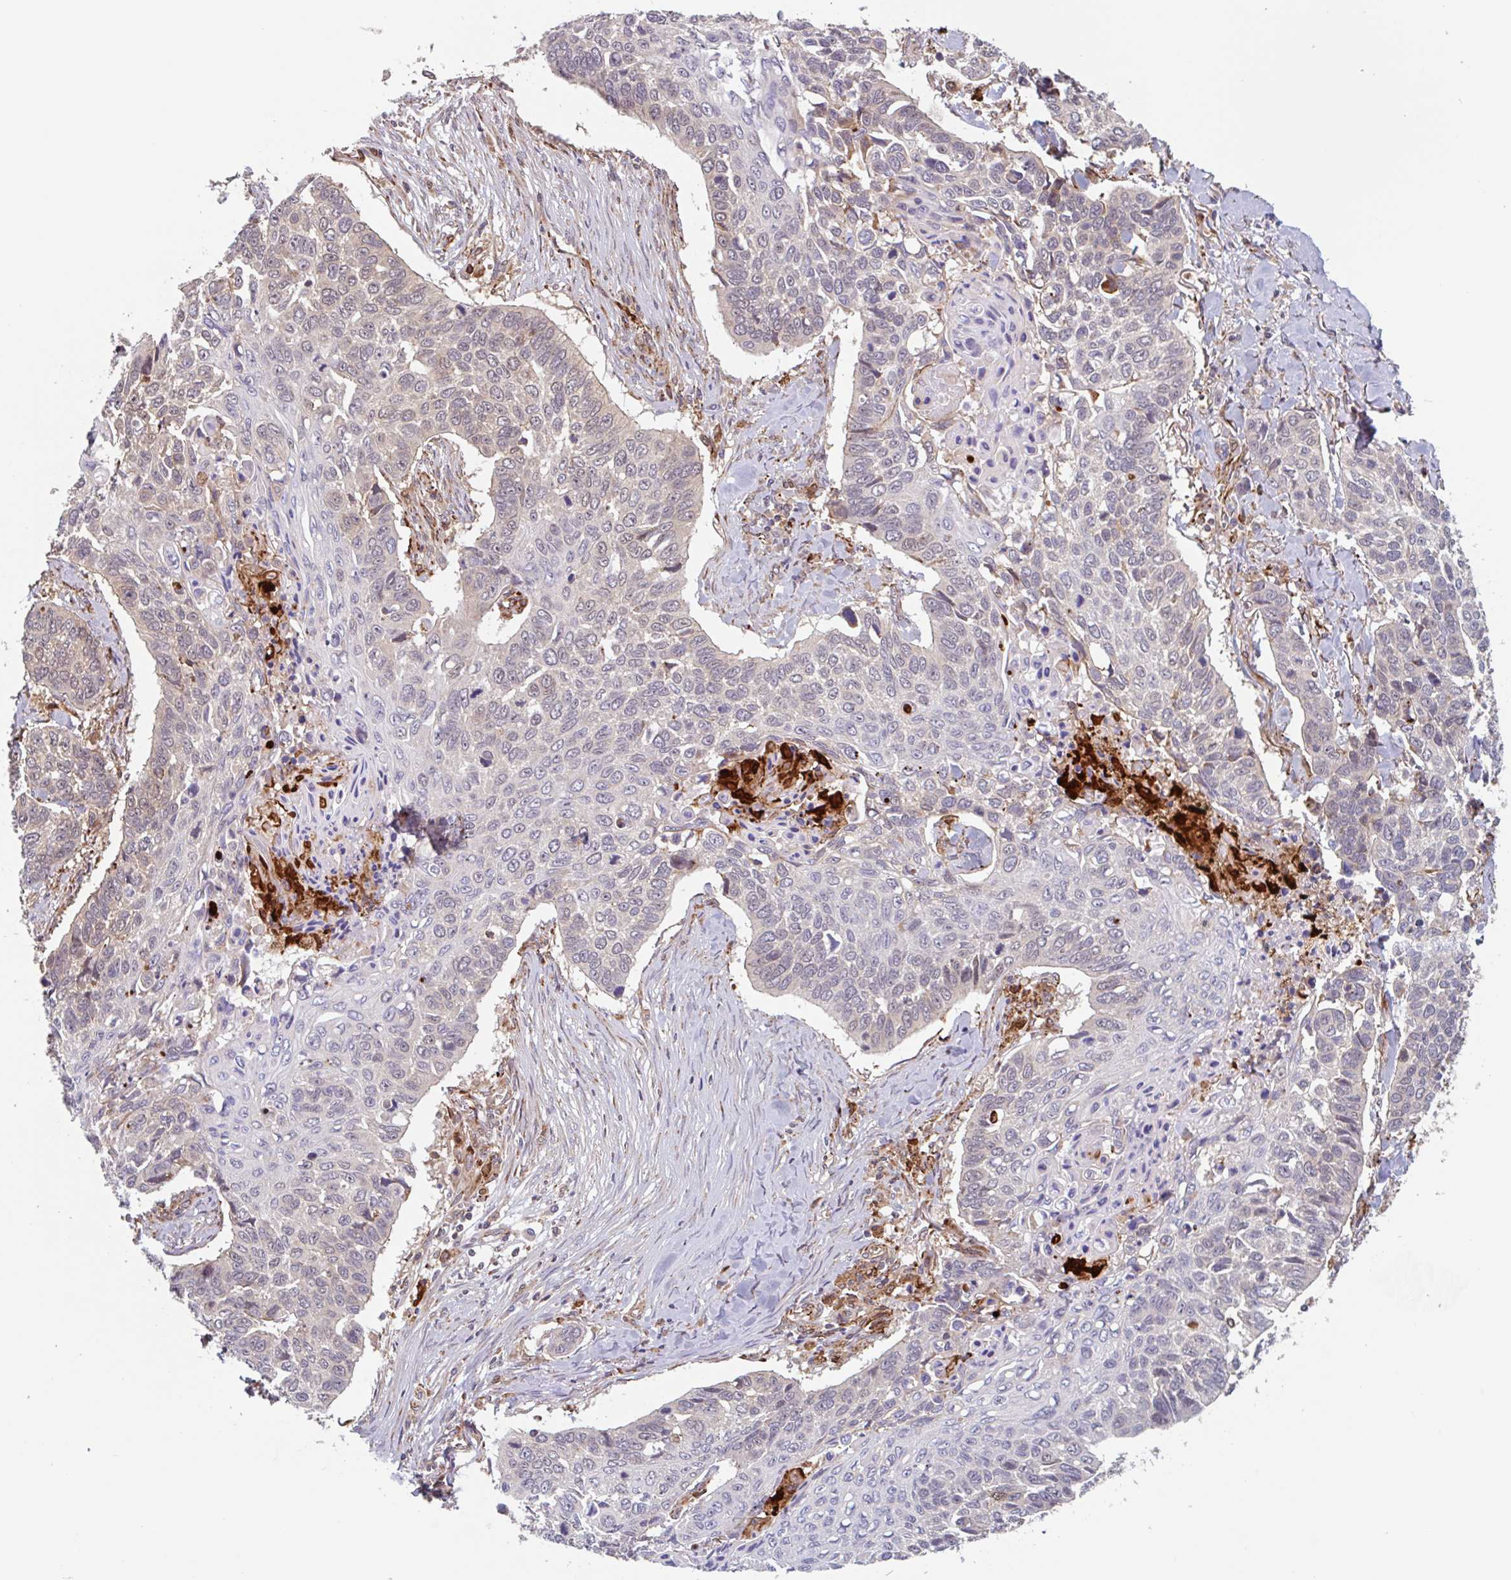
{"staining": {"intensity": "negative", "quantity": "none", "location": "none"}, "tissue": "lung cancer", "cell_type": "Tumor cells", "image_type": "cancer", "snomed": [{"axis": "morphology", "description": "Squamous cell carcinoma, NOS"}, {"axis": "topography", "description": "Lung"}], "caption": "Immunohistochemistry photomicrograph of human squamous cell carcinoma (lung) stained for a protein (brown), which displays no positivity in tumor cells.", "gene": "NUB1", "patient": {"sex": "male", "age": 62}}